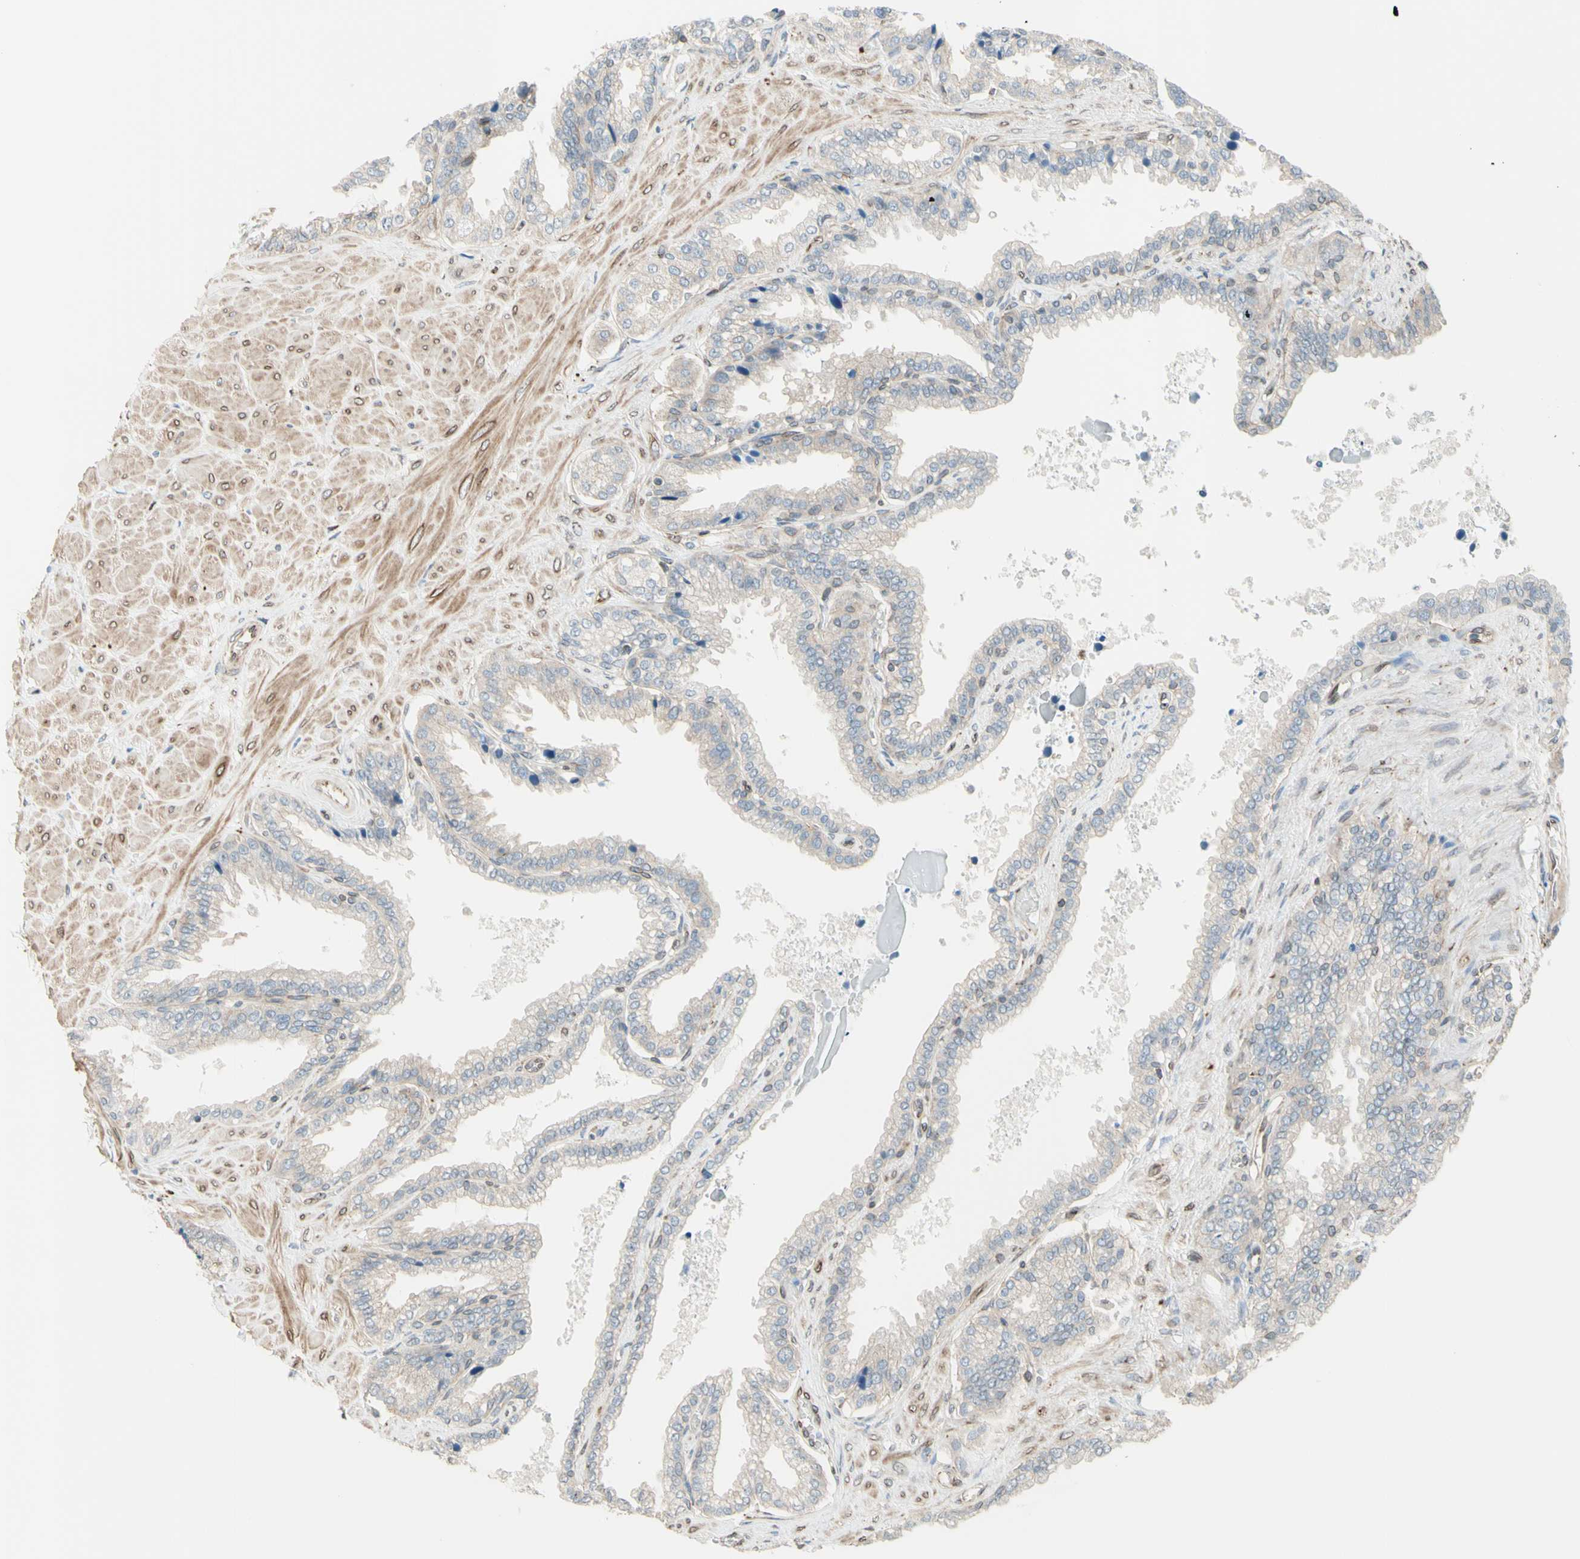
{"staining": {"intensity": "weak", "quantity": "<25%", "location": "cytoplasmic/membranous"}, "tissue": "seminal vesicle", "cell_type": "Glandular cells", "image_type": "normal", "snomed": [{"axis": "morphology", "description": "Normal tissue, NOS"}, {"axis": "topography", "description": "Seminal veicle"}], "caption": "Immunohistochemistry photomicrograph of normal seminal vesicle: seminal vesicle stained with DAB (3,3'-diaminobenzidine) demonstrates no significant protein staining in glandular cells.", "gene": "TRAF2", "patient": {"sex": "male", "age": 46}}